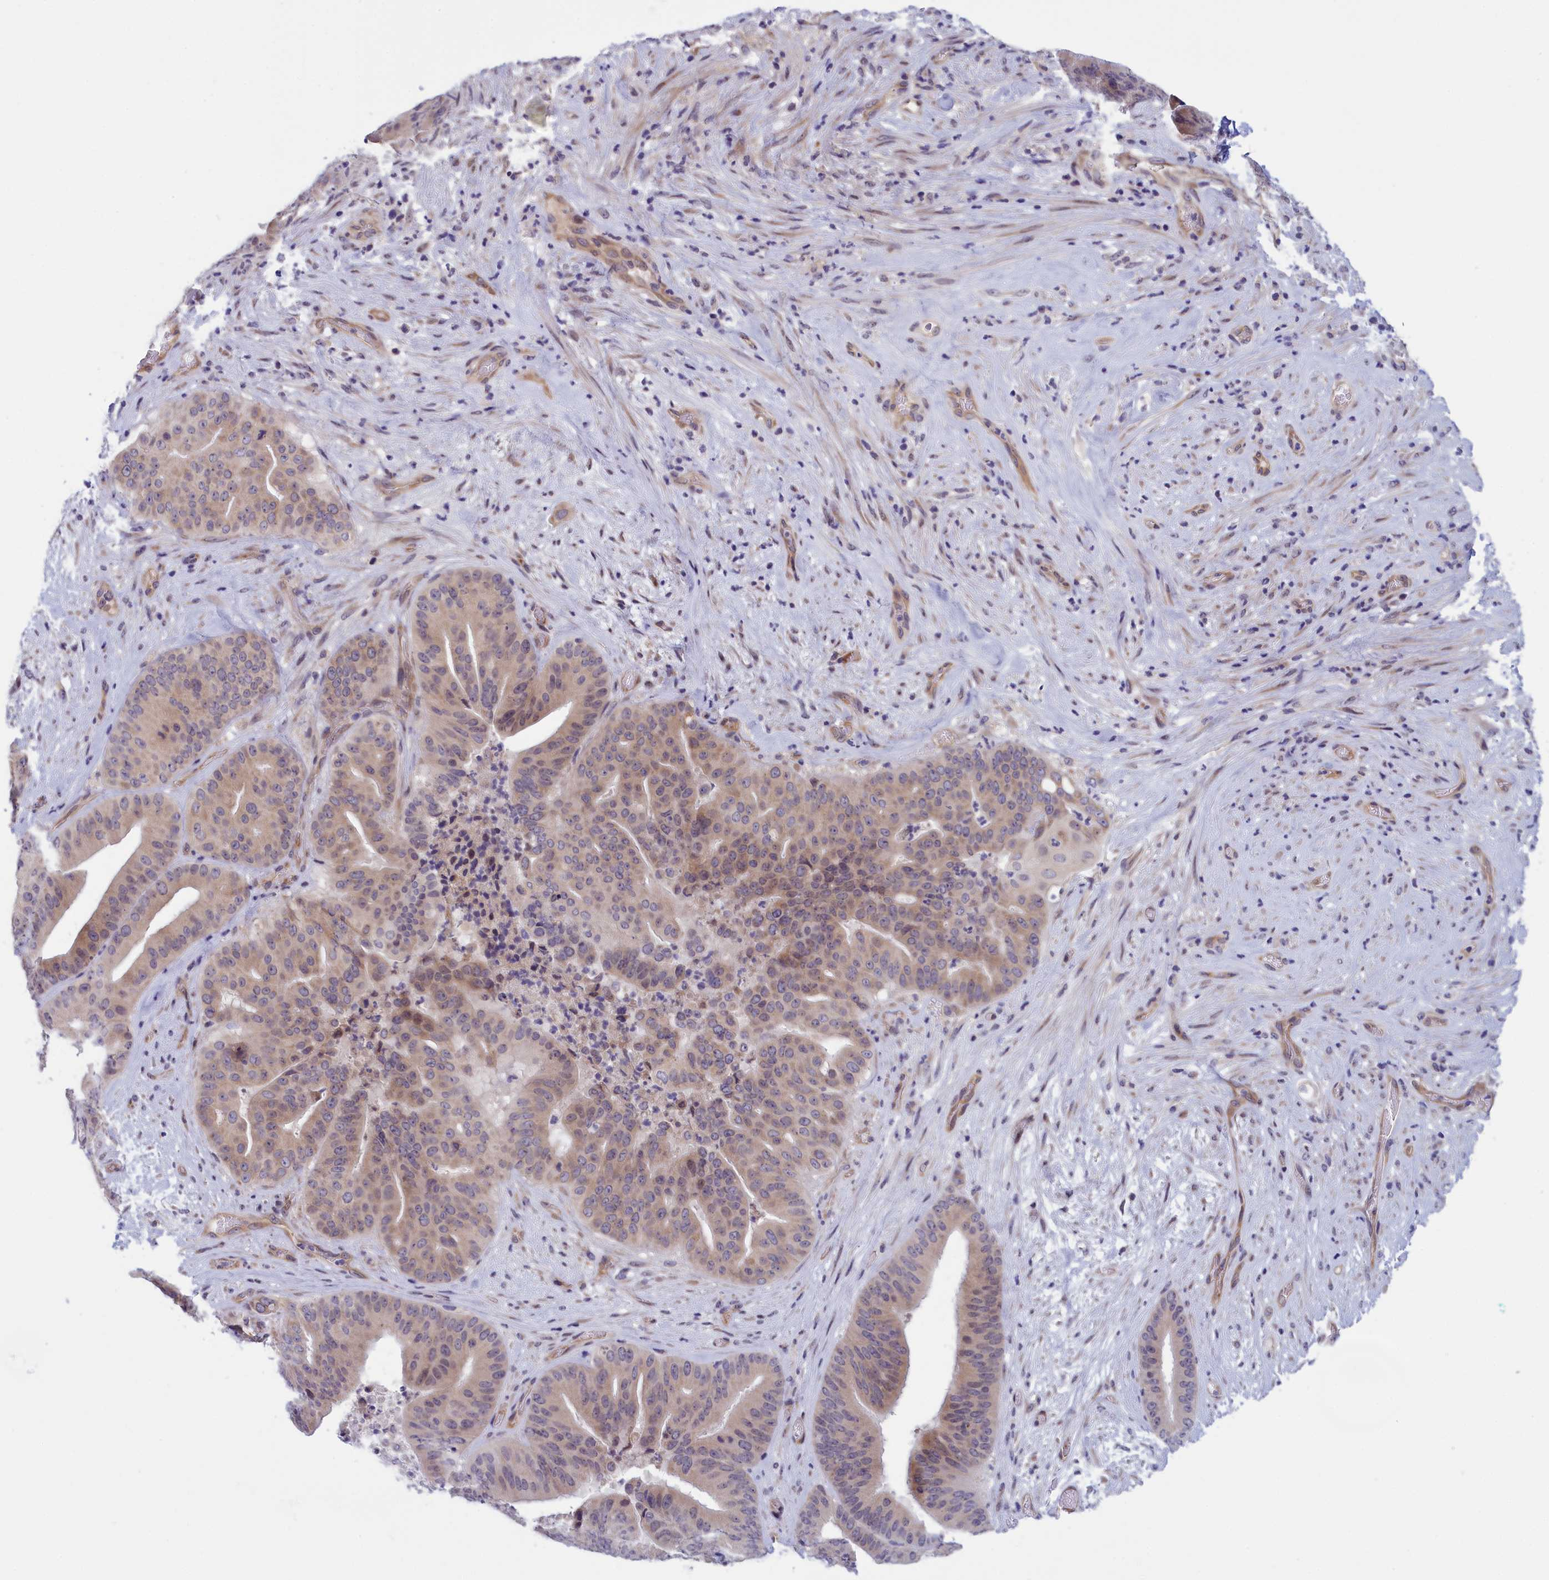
{"staining": {"intensity": "weak", "quantity": "<25%", "location": "cytoplasmic/membranous,nuclear"}, "tissue": "pancreatic cancer", "cell_type": "Tumor cells", "image_type": "cancer", "snomed": [{"axis": "morphology", "description": "Adenocarcinoma, NOS"}, {"axis": "topography", "description": "Pancreas"}], "caption": "This is an immunohistochemistry photomicrograph of human pancreatic adenocarcinoma. There is no staining in tumor cells.", "gene": "IGFALS", "patient": {"sex": "female", "age": 77}}